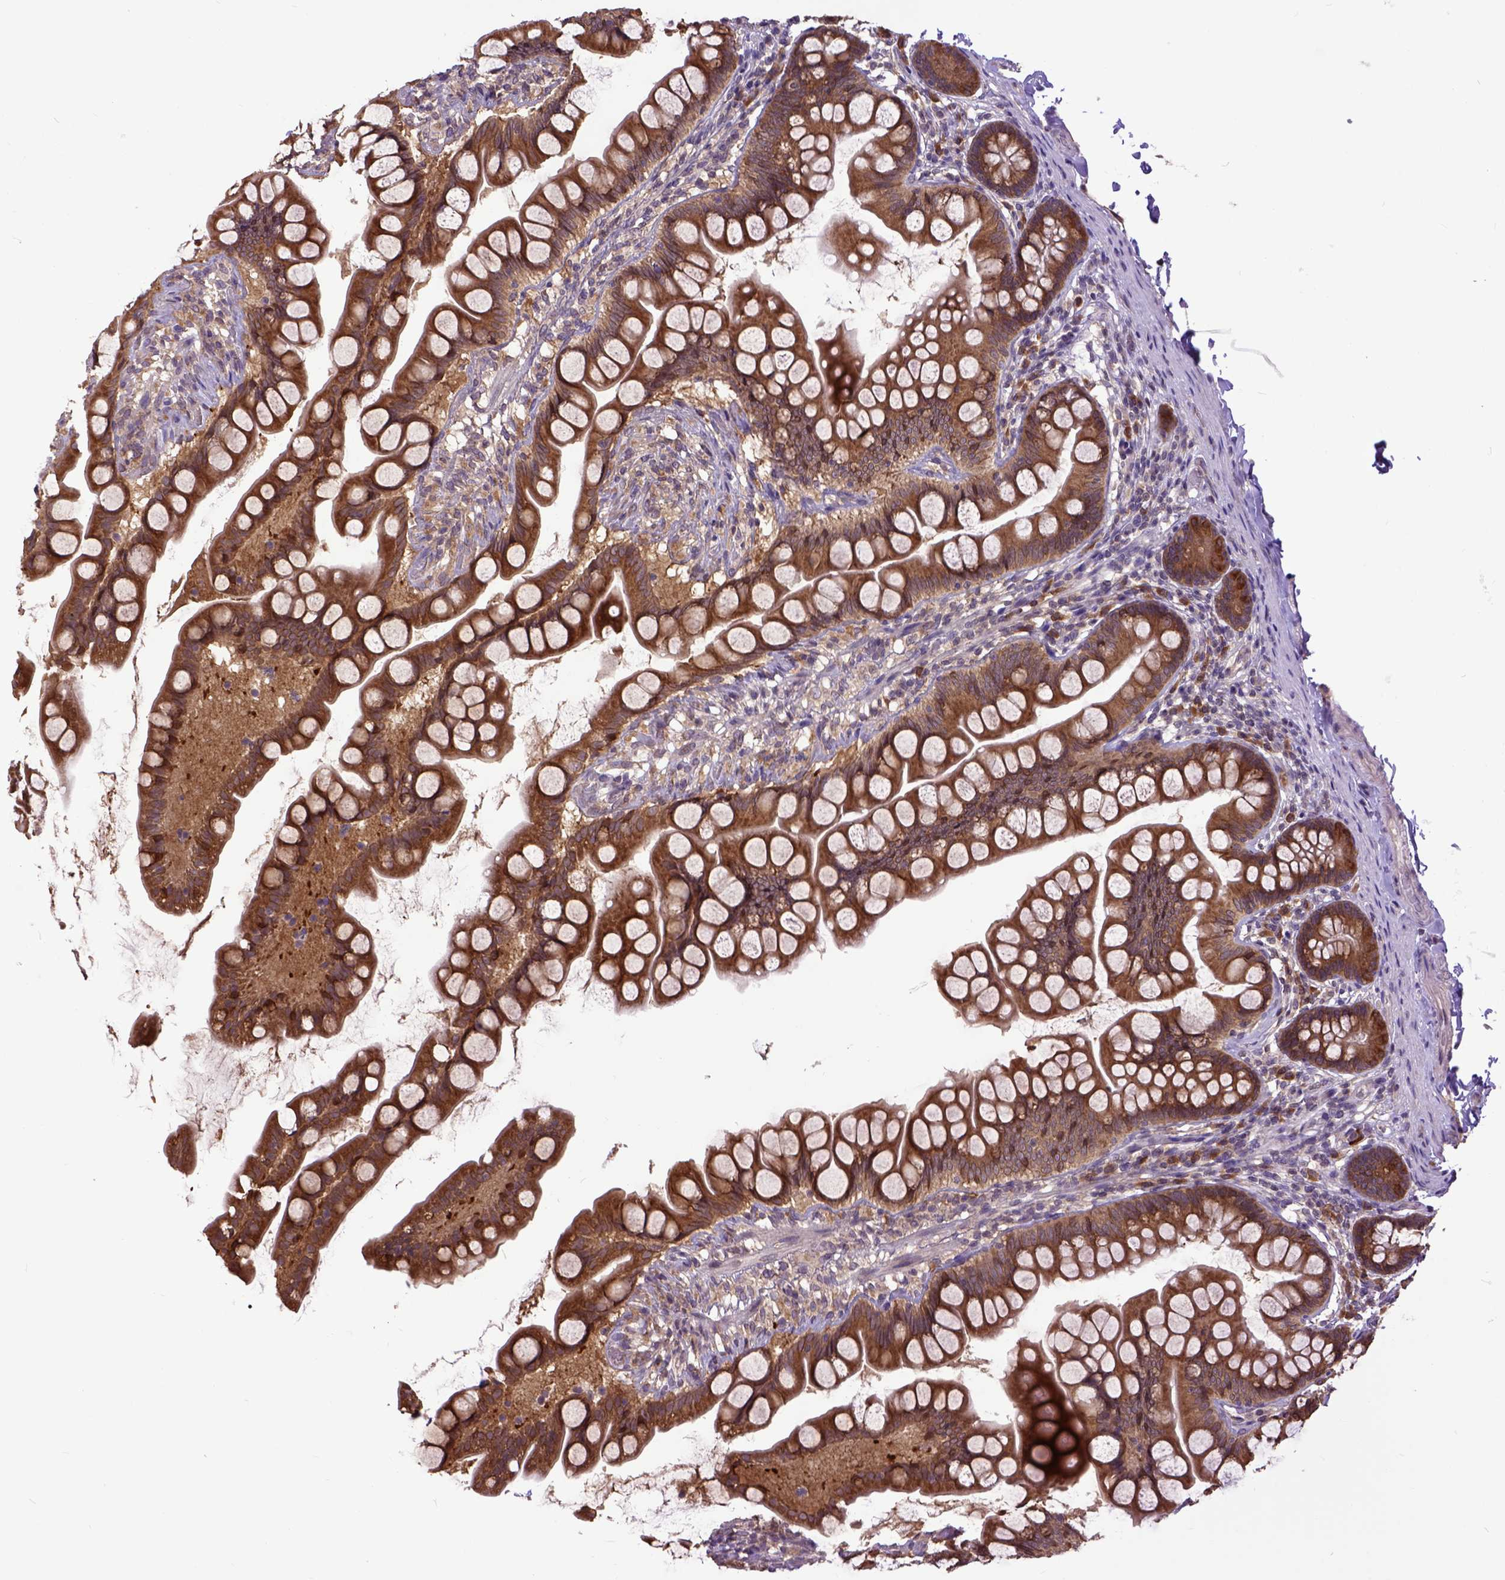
{"staining": {"intensity": "strong", "quantity": ">75%", "location": "cytoplasmic/membranous"}, "tissue": "small intestine", "cell_type": "Glandular cells", "image_type": "normal", "snomed": [{"axis": "morphology", "description": "Normal tissue, NOS"}, {"axis": "topography", "description": "Small intestine"}], "caption": "About >75% of glandular cells in benign human small intestine reveal strong cytoplasmic/membranous protein positivity as visualized by brown immunohistochemical staining.", "gene": "ARL1", "patient": {"sex": "male", "age": 70}}